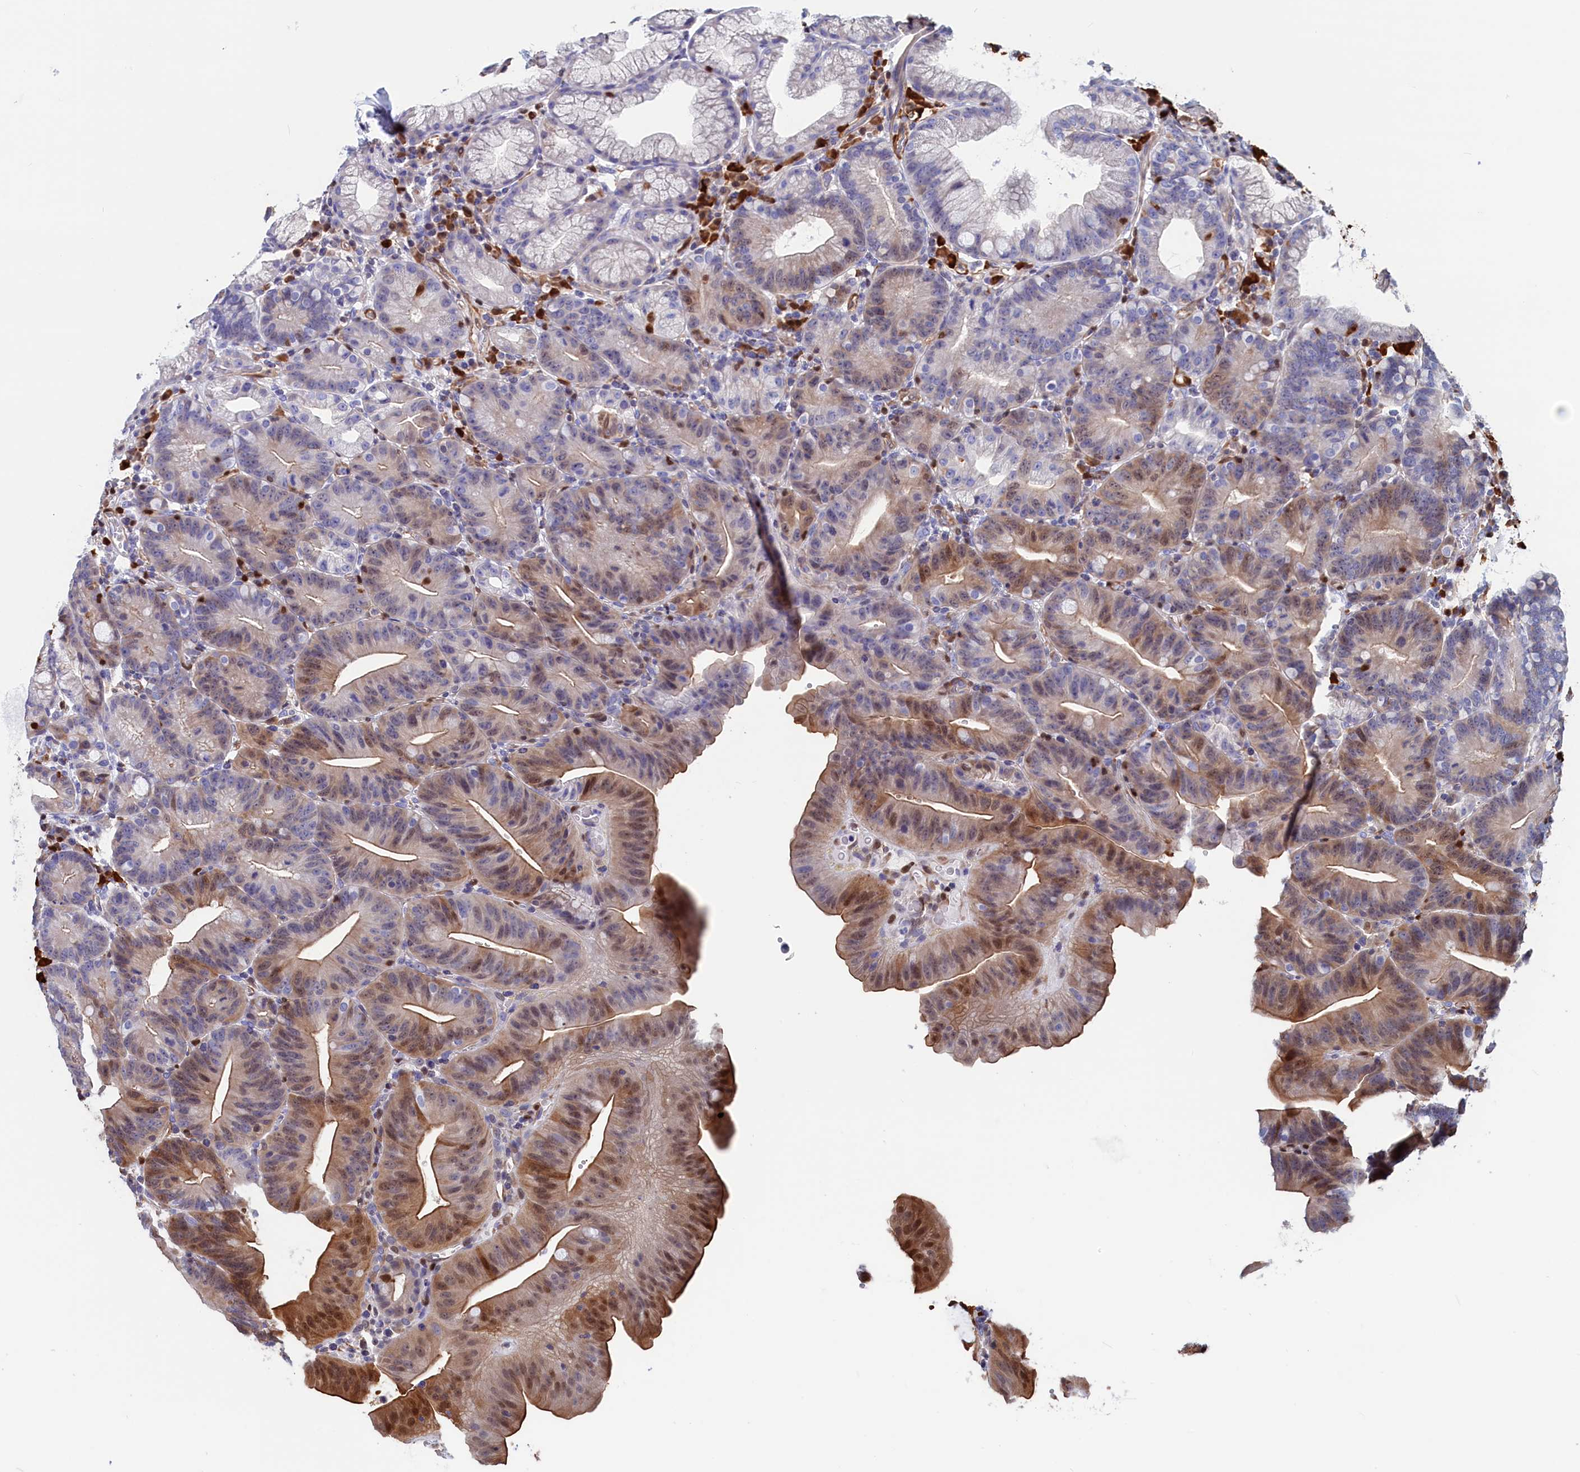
{"staining": {"intensity": "moderate", "quantity": "<25%", "location": "cytoplasmic/membranous,nuclear"}, "tissue": "duodenum", "cell_type": "Glandular cells", "image_type": "normal", "snomed": [{"axis": "morphology", "description": "Normal tissue, NOS"}, {"axis": "topography", "description": "Duodenum"}], "caption": "Immunohistochemistry (DAB (3,3'-diaminobenzidine)) staining of unremarkable duodenum shows moderate cytoplasmic/membranous,nuclear protein positivity in about <25% of glandular cells.", "gene": "CRIP1", "patient": {"sex": "male", "age": 54}}